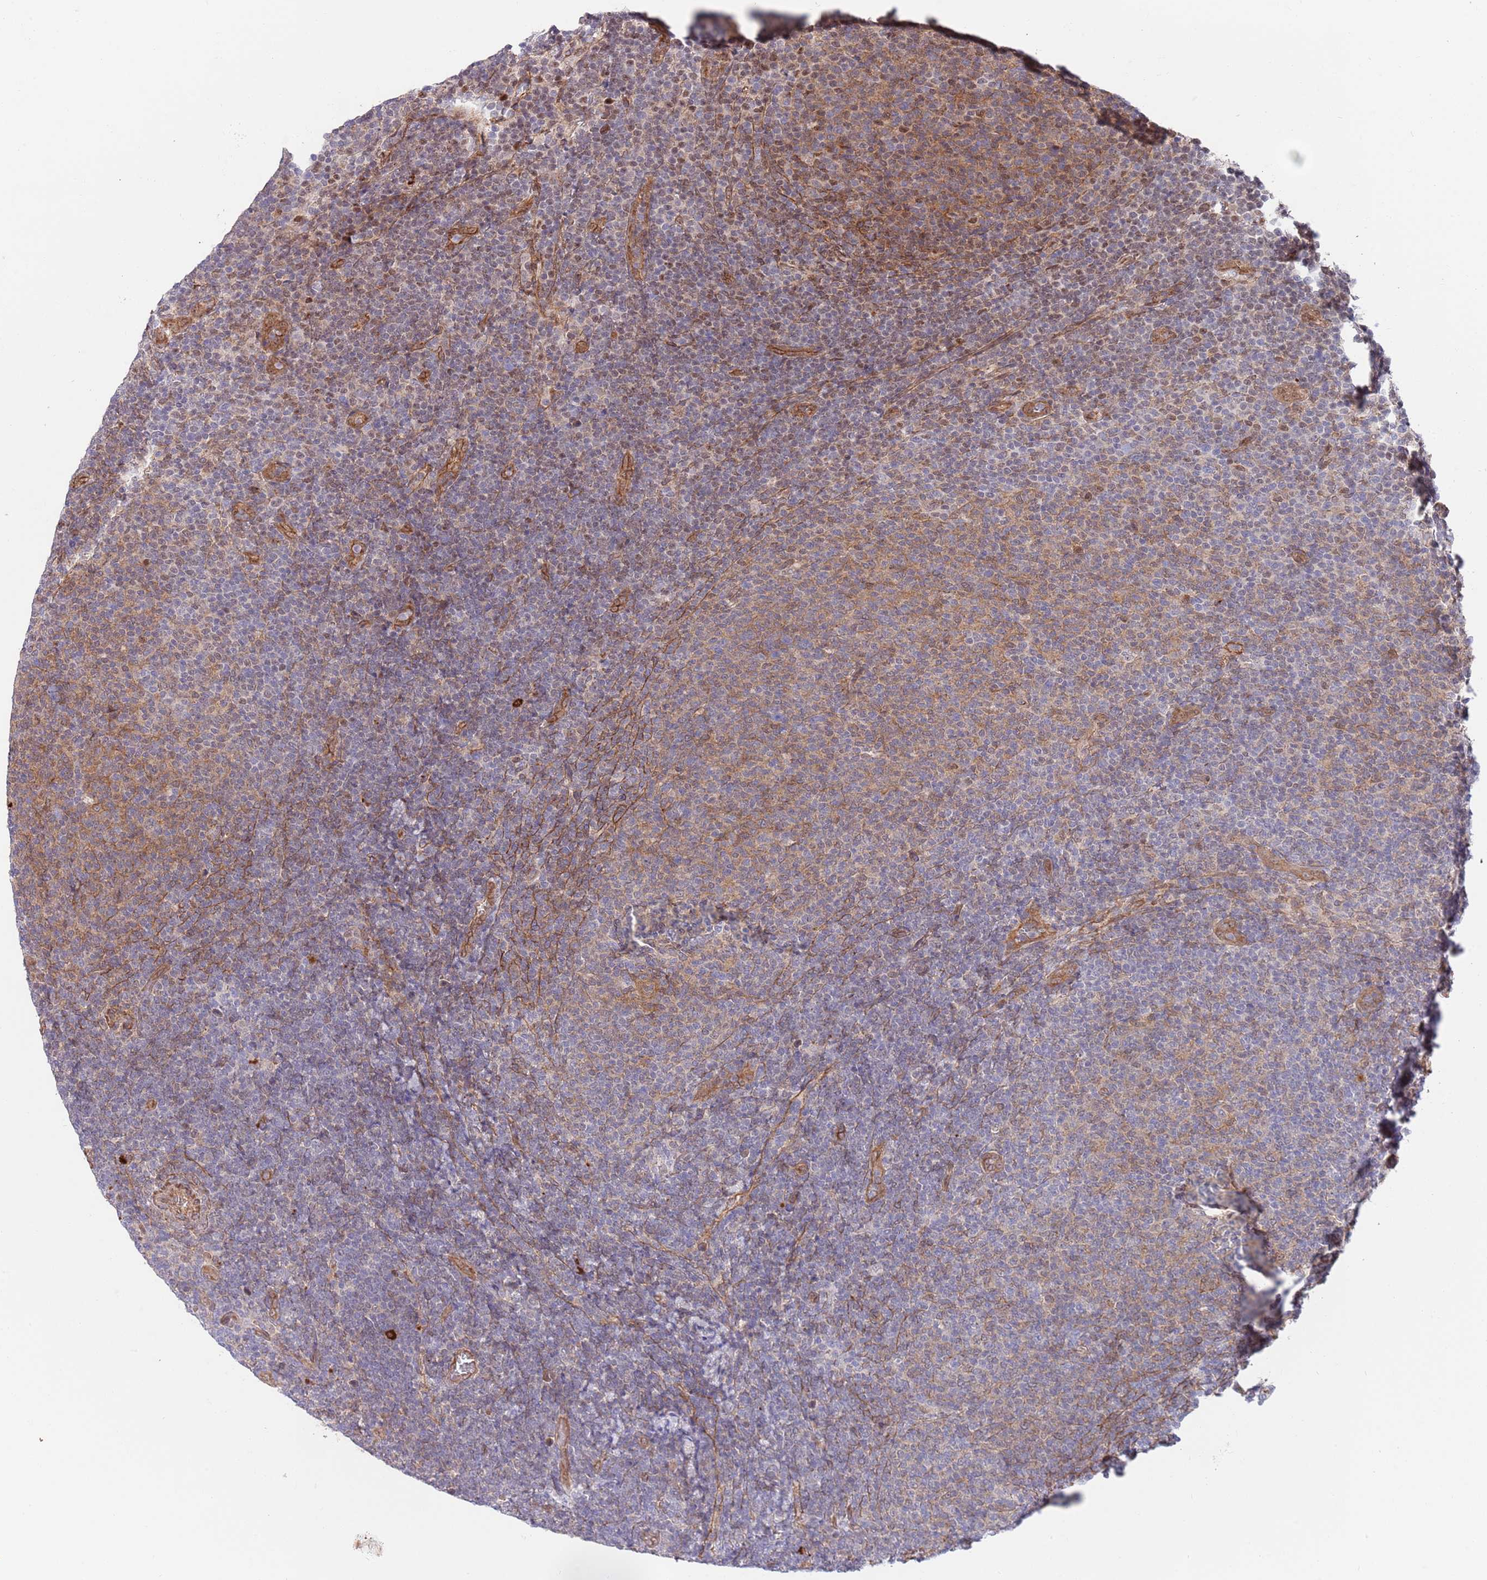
{"staining": {"intensity": "moderate", "quantity": "25%-75%", "location": "nuclear"}, "tissue": "lymphoma", "cell_type": "Tumor cells", "image_type": "cancer", "snomed": [{"axis": "morphology", "description": "Malignant lymphoma, non-Hodgkin's type, Low grade"}, {"axis": "topography", "description": "Lymph node"}], "caption": "Lymphoma stained with DAB immunohistochemistry reveals medium levels of moderate nuclear positivity in approximately 25%-75% of tumor cells.", "gene": "BPNT1", "patient": {"sex": "male", "age": 66}}